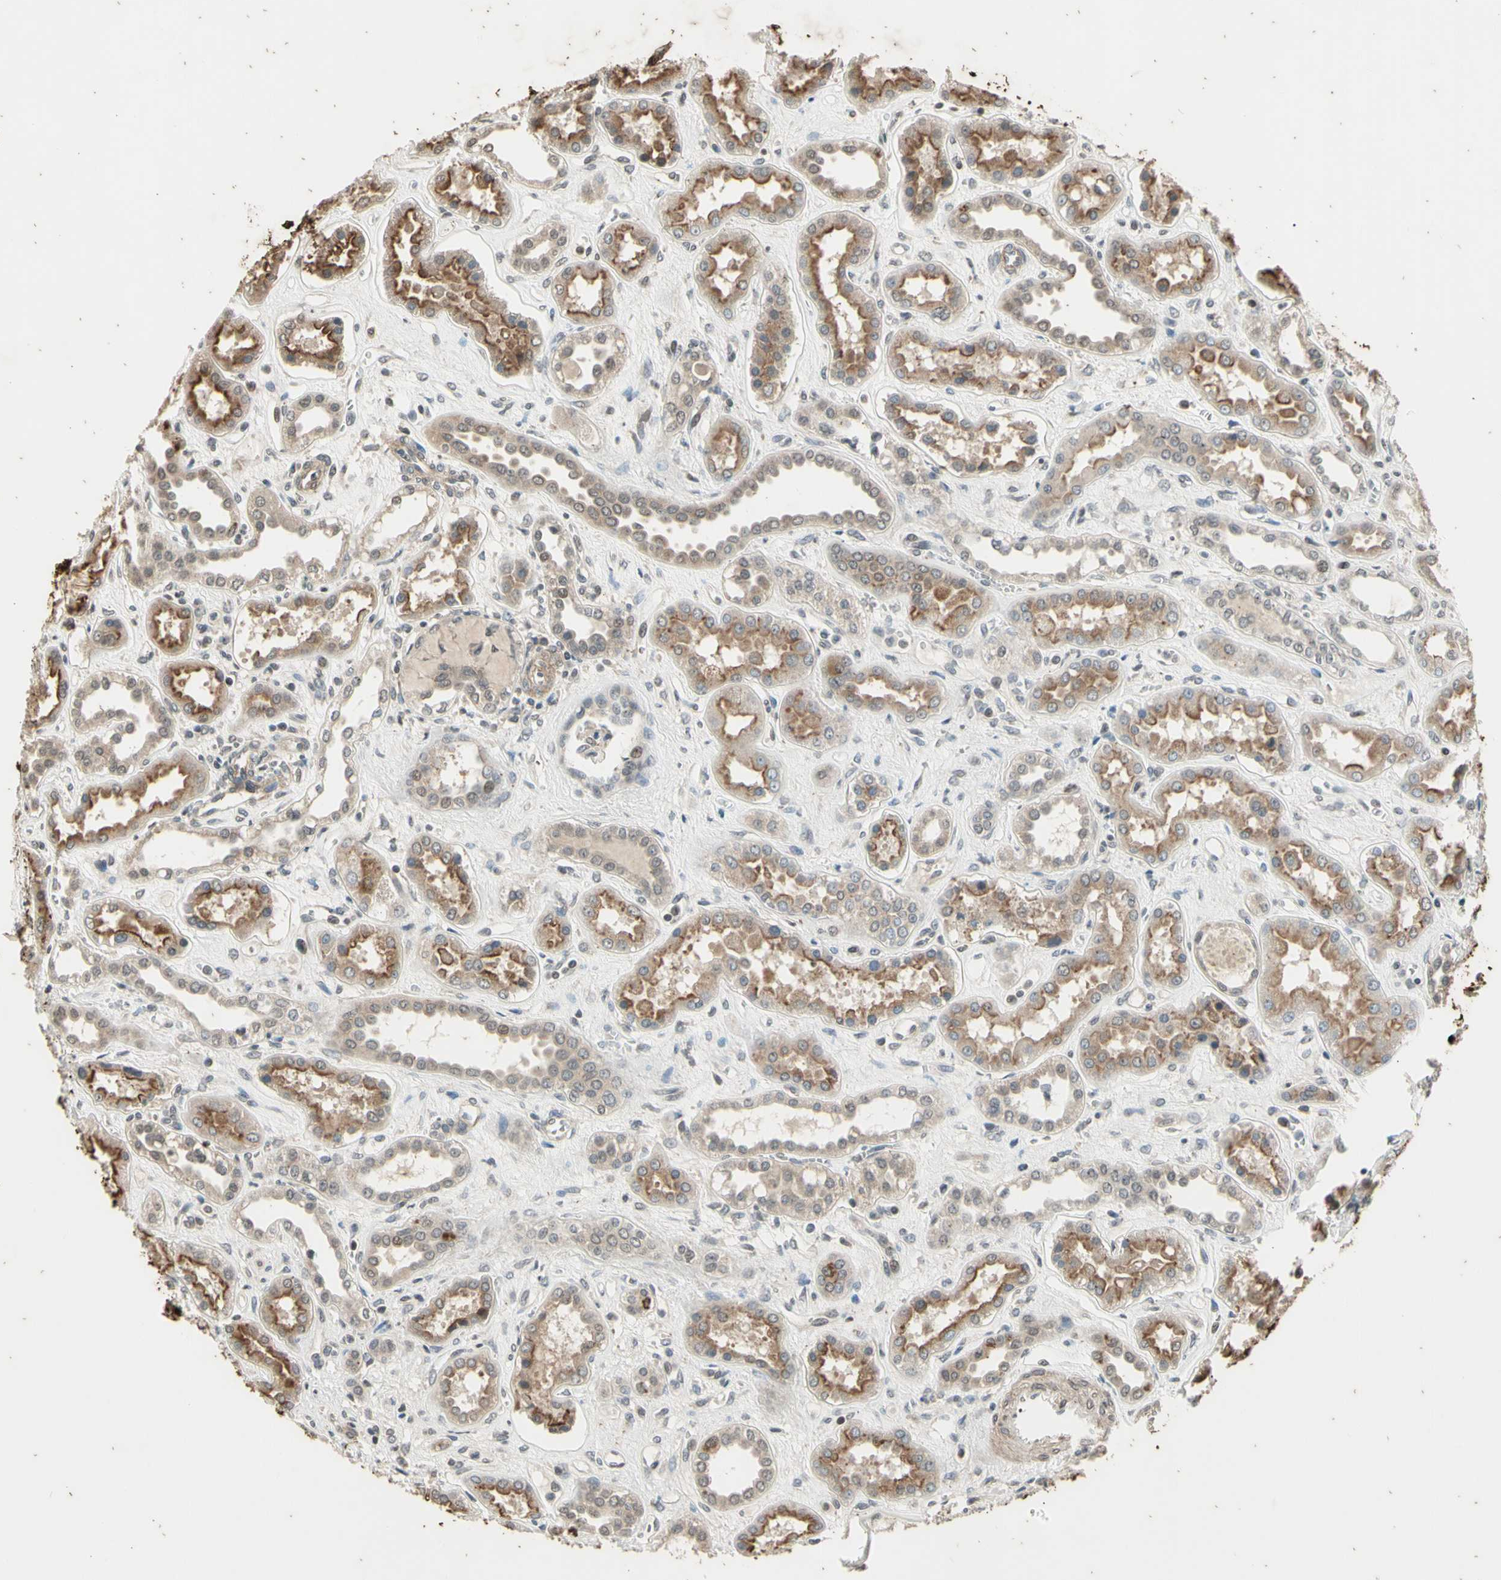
{"staining": {"intensity": "negative", "quantity": "none", "location": "none"}, "tissue": "kidney", "cell_type": "Cells in glomeruli", "image_type": "normal", "snomed": [{"axis": "morphology", "description": "Normal tissue, NOS"}, {"axis": "topography", "description": "Kidney"}], "caption": "IHC histopathology image of normal kidney: kidney stained with DAB (3,3'-diaminobenzidine) shows no significant protein staining in cells in glomeruli. Brightfield microscopy of immunohistochemistry (IHC) stained with DAB (brown) and hematoxylin (blue), captured at high magnification.", "gene": "EFNB2", "patient": {"sex": "male", "age": 59}}